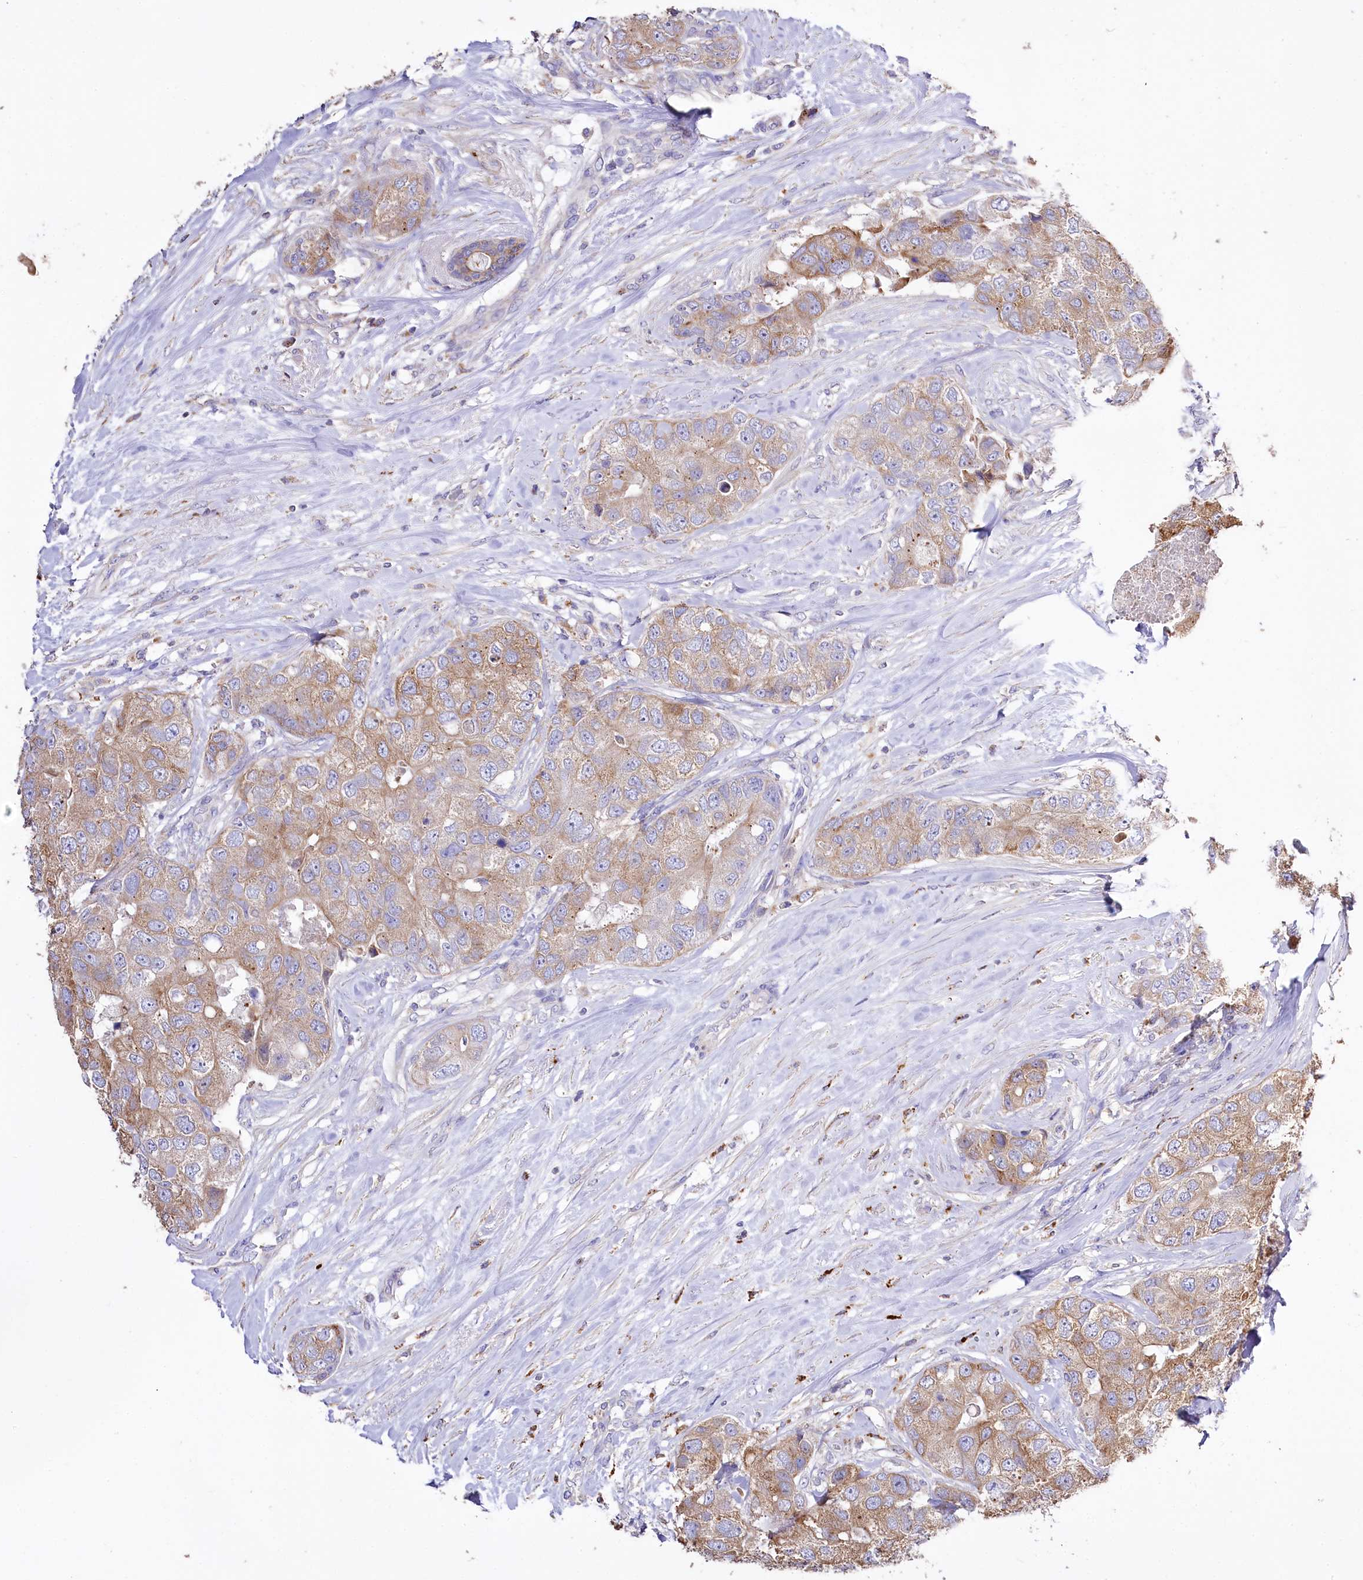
{"staining": {"intensity": "moderate", "quantity": ">75%", "location": "cytoplasmic/membranous"}, "tissue": "breast cancer", "cell_type": "Tumor cells", "image_type": "cancer", "snomed": [{"axis": "morphology", "description": "Duct carcinoma"}, {"axis": "topography", "description": "Breast"}], "caption": "This micrograph demonstrates immunohistochemistry (IHC) staining of invasive ductal carcinoma (breast), with medium moderate cytoplasmic/membranous expression in approximately >75% of tumor cells.", "gene": "PTER", "patient": {"sex": "female", "age": 62}}